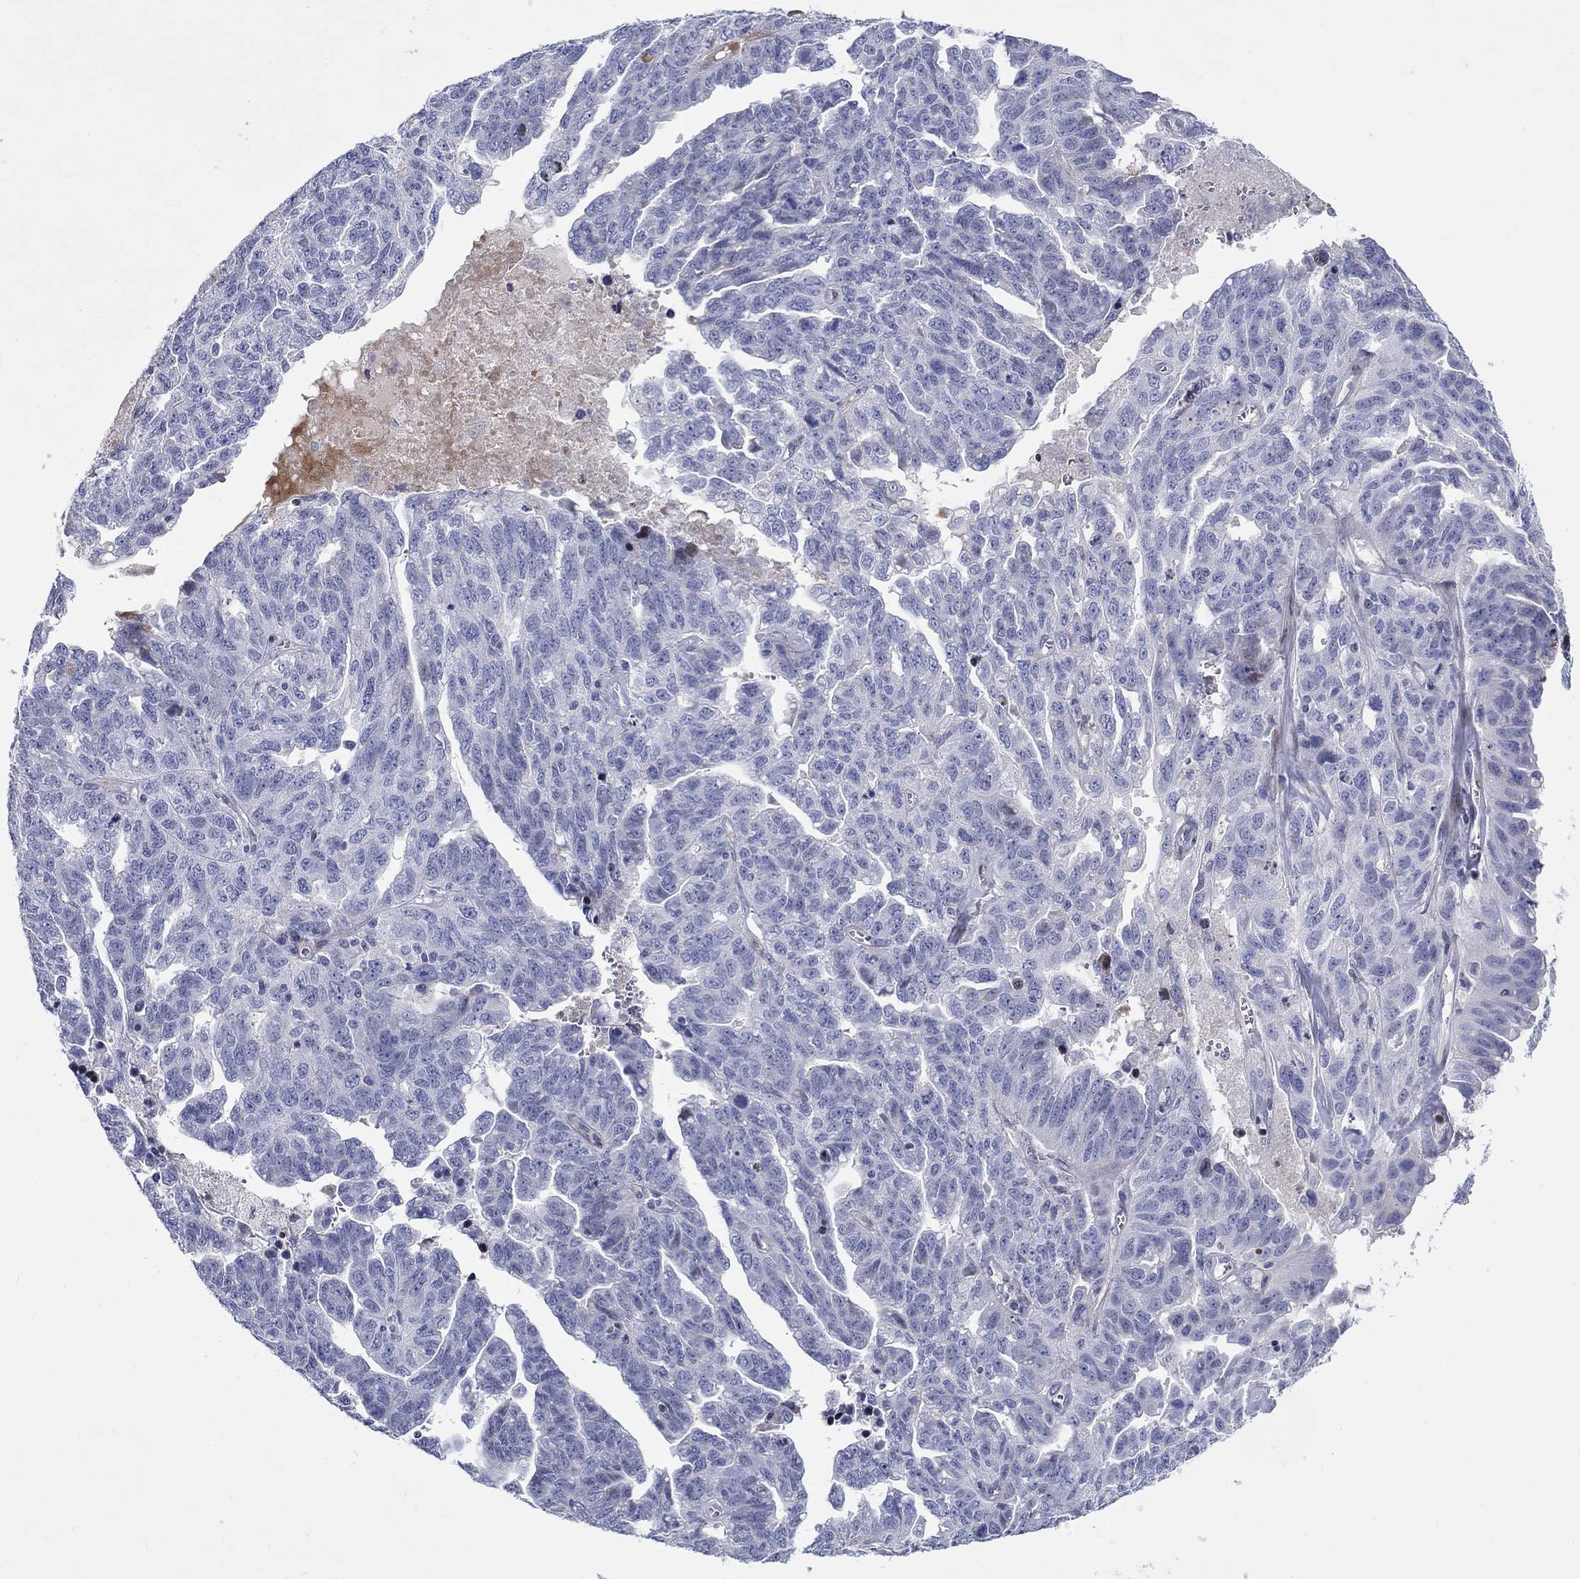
{"staining": {"intensity": "negative", "quantity": "none", "location": "none"}, "tissue": "ovarian cancer", "cell_type": "Tumor cells", "image_type": "cancer", "snomed": [{"axis": "morphology", "description": "Cystadenocarcinoma, serous, NOS"}, {"axis": "topography", "description": "Ovary"}], "caption": "IHC micrograph of neoplastic tissue: ovarian cancer stained with DAB (3,3'-diaminobenzidine) exhibits no significant protein expression in tumor cells. The staining was performed using DAB (3,3'-diaminobenzidine) to visualize the protein expression in brown, while the nuclei were stained in blue with hematoxylin (Magnification: 20x).", "gene": "ARHGAP36", "patient": {"sex": "female", "age": 71}}